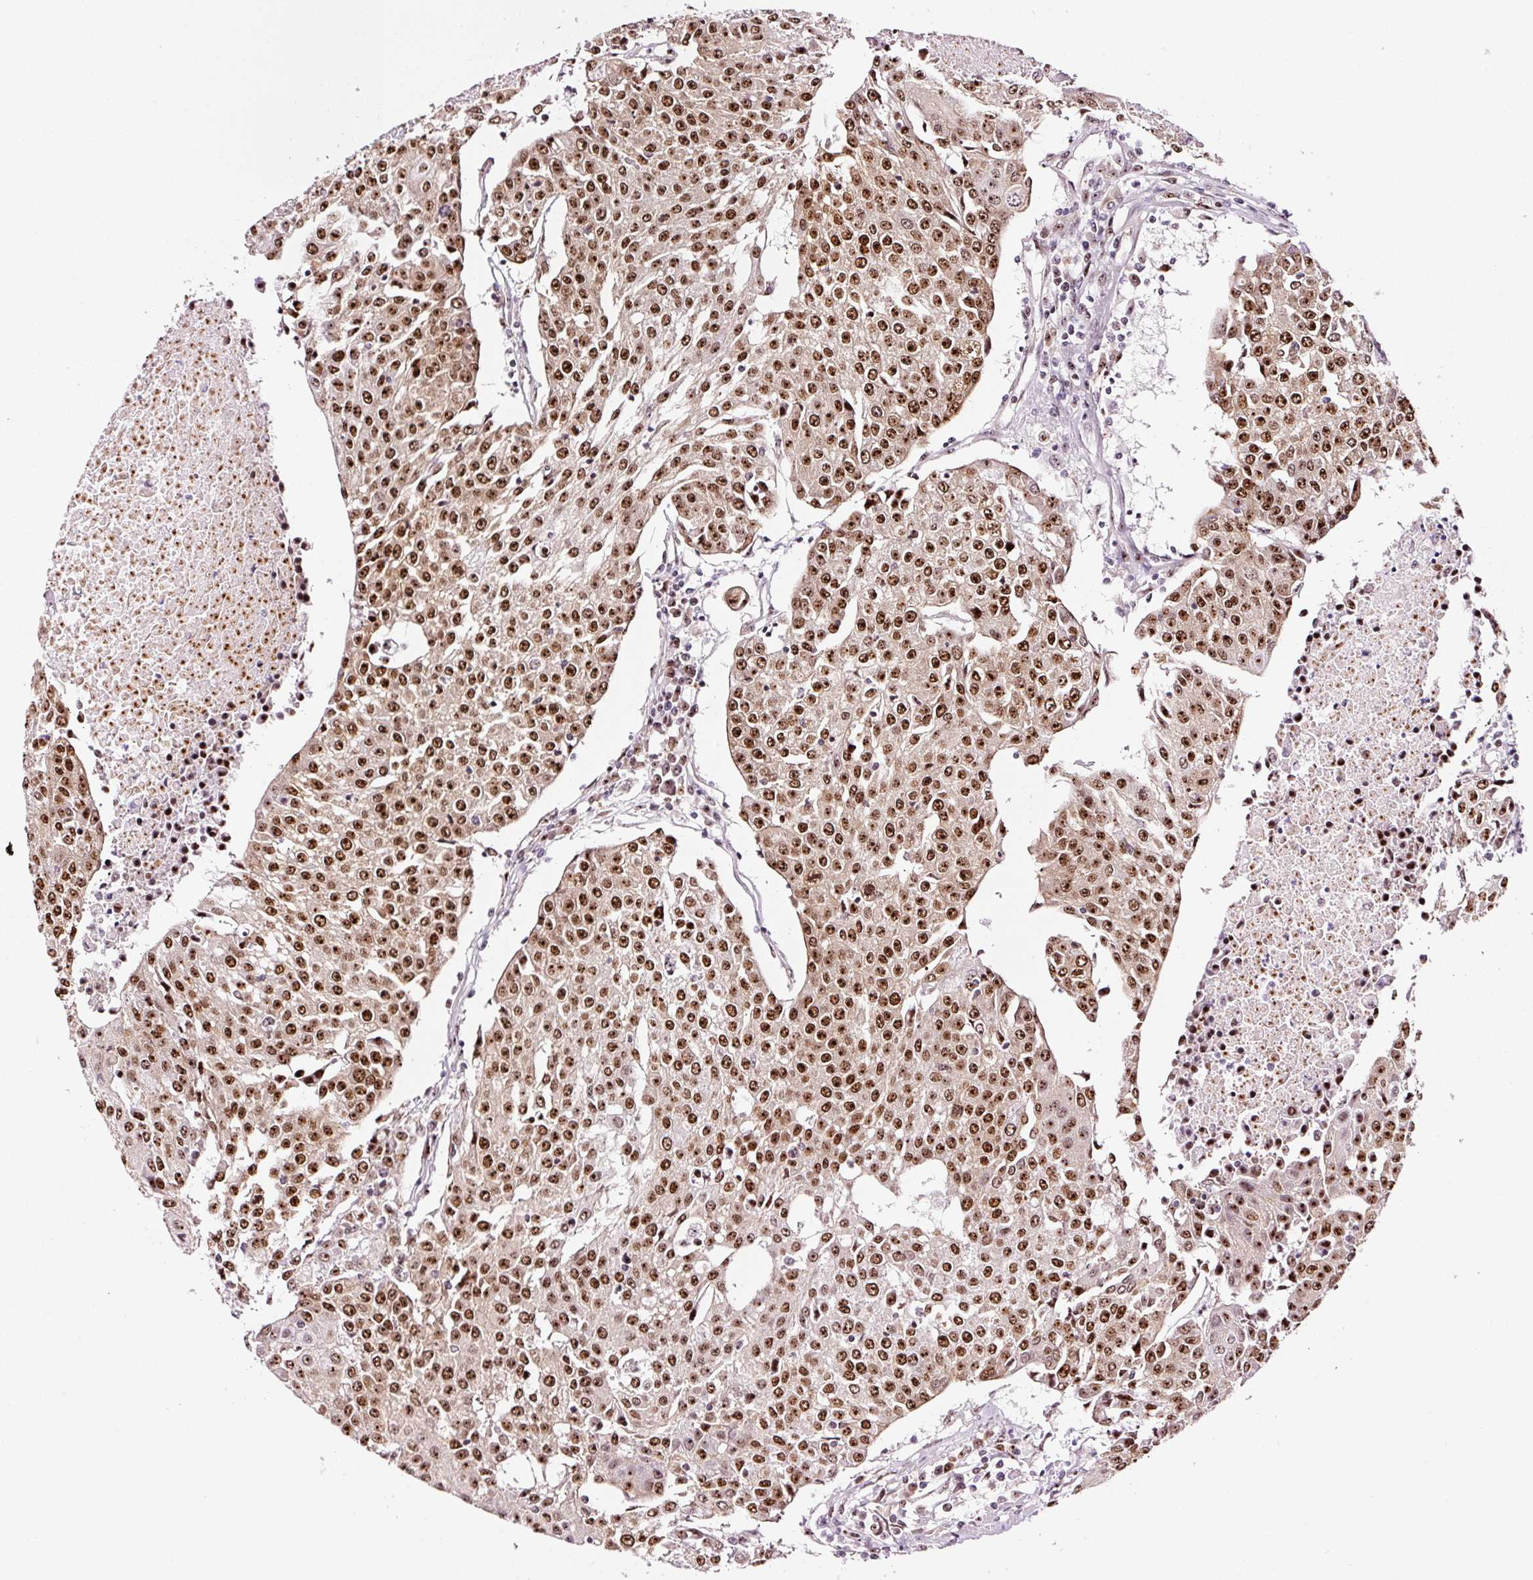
{"staining": {"intensity": "strong", "quantity": ">75%", "location": "nuclear"}, "tissue": "urothelial cancer", "cell_type": "Tumor cells", "image_type": "cancer", "snomed": [{"axis": "morphology", "description": "Urothelial carcinoma, High grade"}, {"axis": "topography", "description": "Urinary bladder"}], "caption": "Approximately >75% of tumor cells in human urothelial cancer exhibit strong nuclear protein expression as visualized by brown immunohistochemical staining.", "gene": "GNL3", "patient": {"sex": "female", "age": 85}}